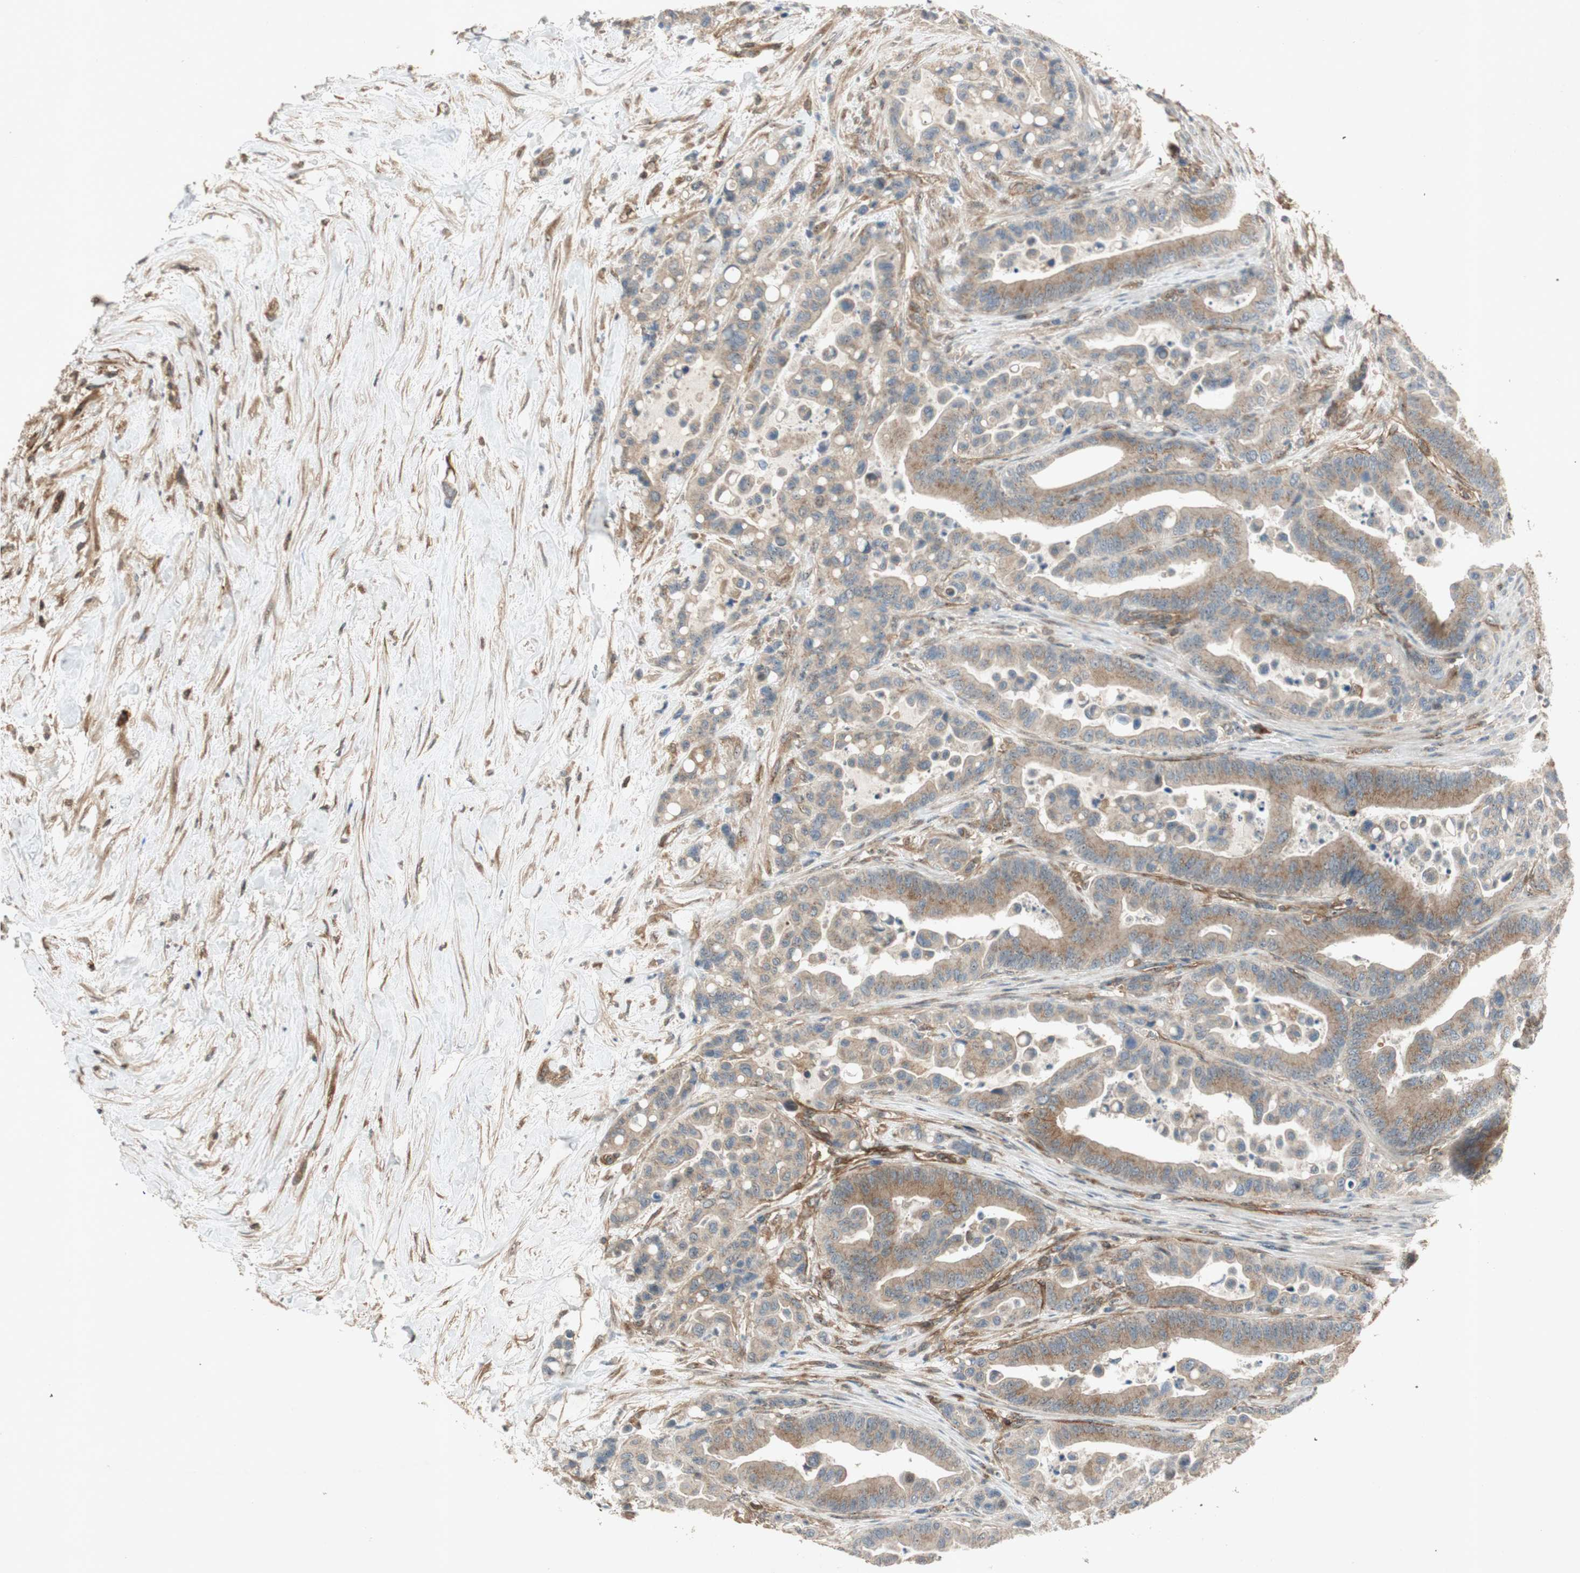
{"staining": {"intensity": "moderate", "quantity": ">75%", "location": "cytoplasmic/membranous"}, "tissue": "colorectal cancer", "cell_type": "Tumor cells", "image_type": "cancer", "snomed": [{"axis": "morphology", "description": "Normal tissue, NOS"}, {"axis": "morphology", "description": "Adenocarcinoma, NOS"}, {"axis": "topography", "description": "Colon"}], "caption": "Colorectal cancer (adenocarcinoma) stained with immunohistochemistry displays moderate cytoplasmic/membranous staining in about >75% of tumor cells.", "gene": "BTN3A3", "patient": {"sex": "male", "age": 82}}